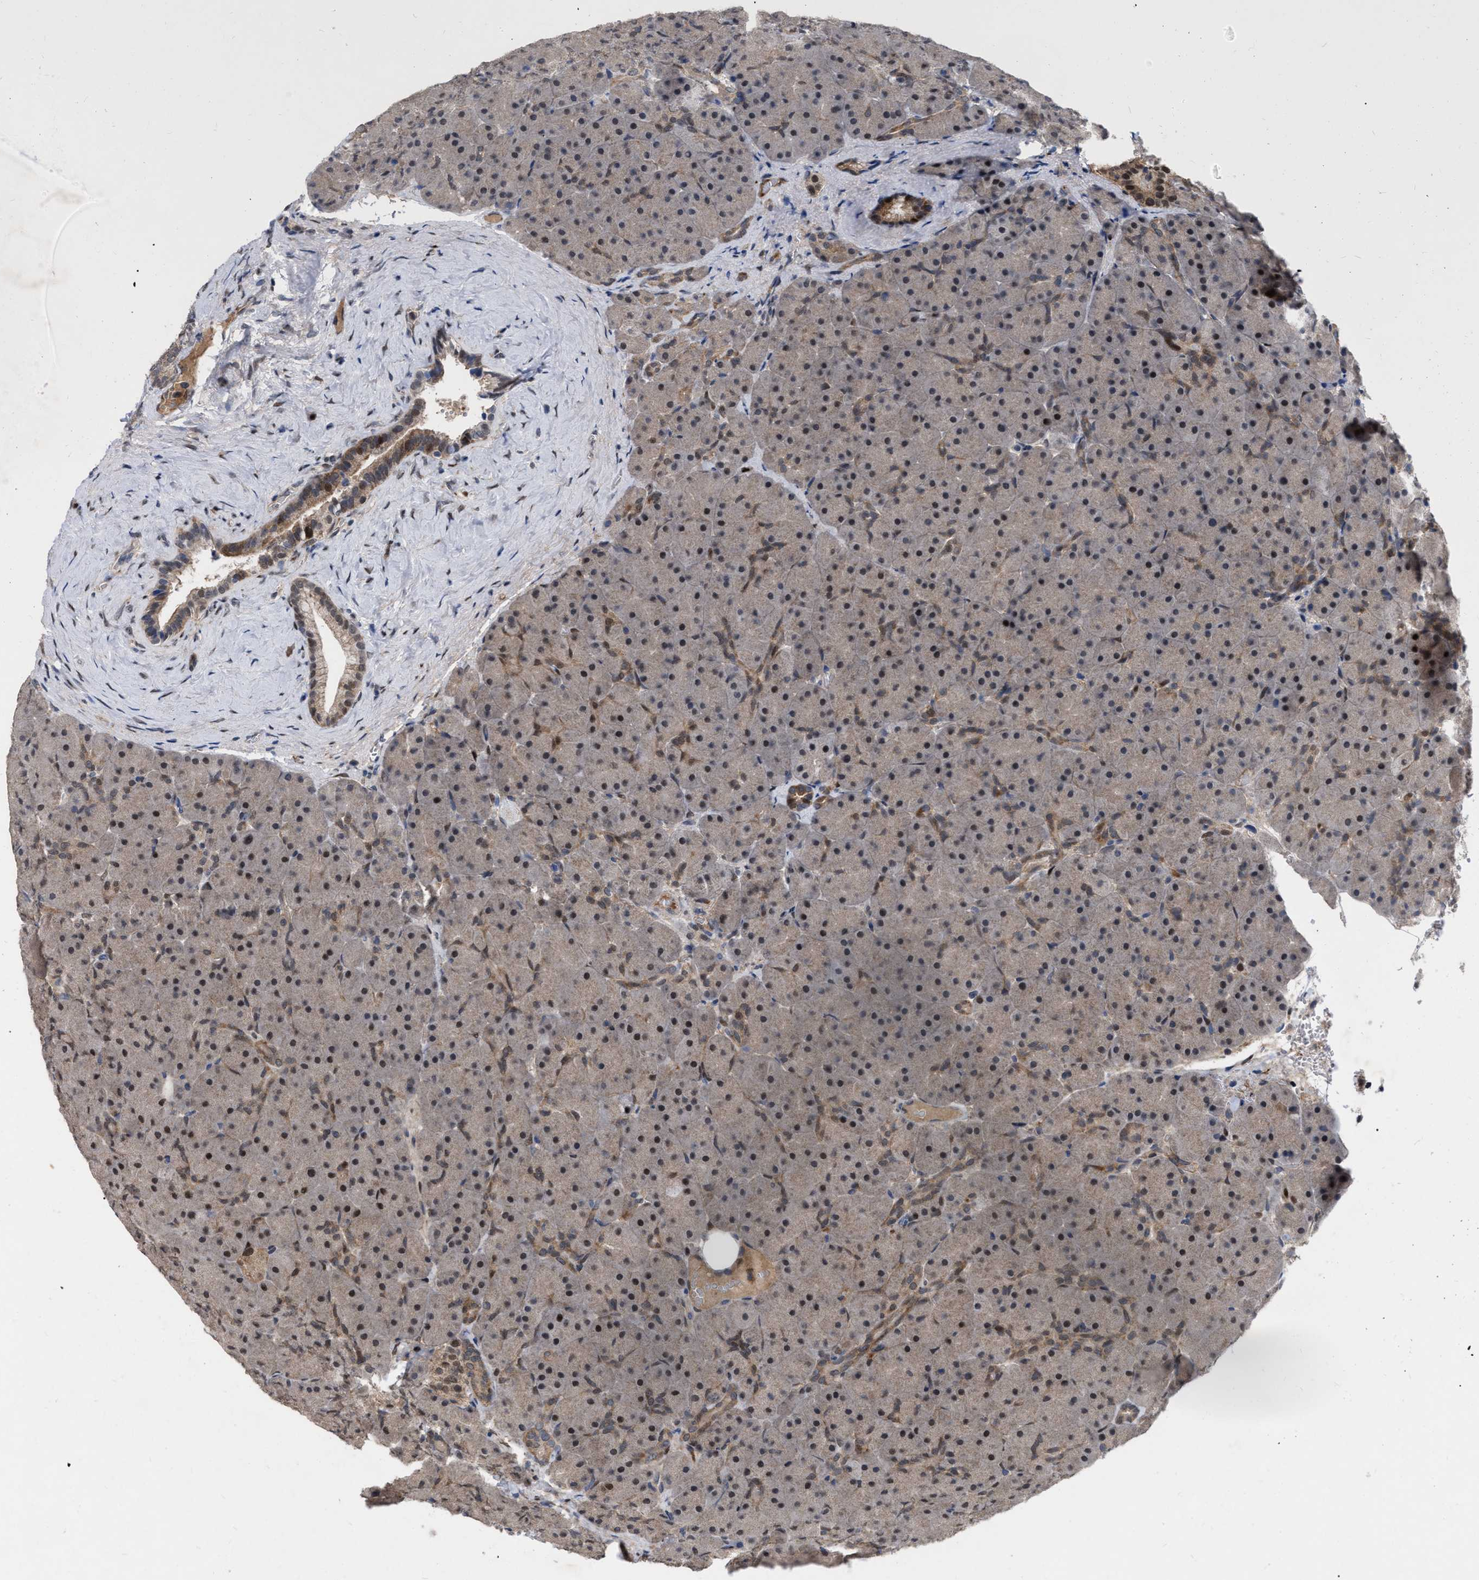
{"staining": {"intensity": "moderate", "quantity": "25%-75%", "location": "cytoplasmic/membranous,nuclear"}, "tissue": "pancreas", "cell_type": "Exocrine glandular cells", "image_type": "normal", "snomed": [{"axis": "morphology", "description": "Normal tissue, NOS"}, {"axis": "topography", "description": "Pancreas"}], "caption": "Immunohistochemistry (IHC) of normal pancreas shows medium levels of moderate cytoplasmic/membranous,nuclear staining in about 25%-75% of exocrine glandular cells. (Brightfield microscopy of DAB IHC at high magnification).", "gene": "MDM4", "patient": {"sex": "male", "age": 66}}